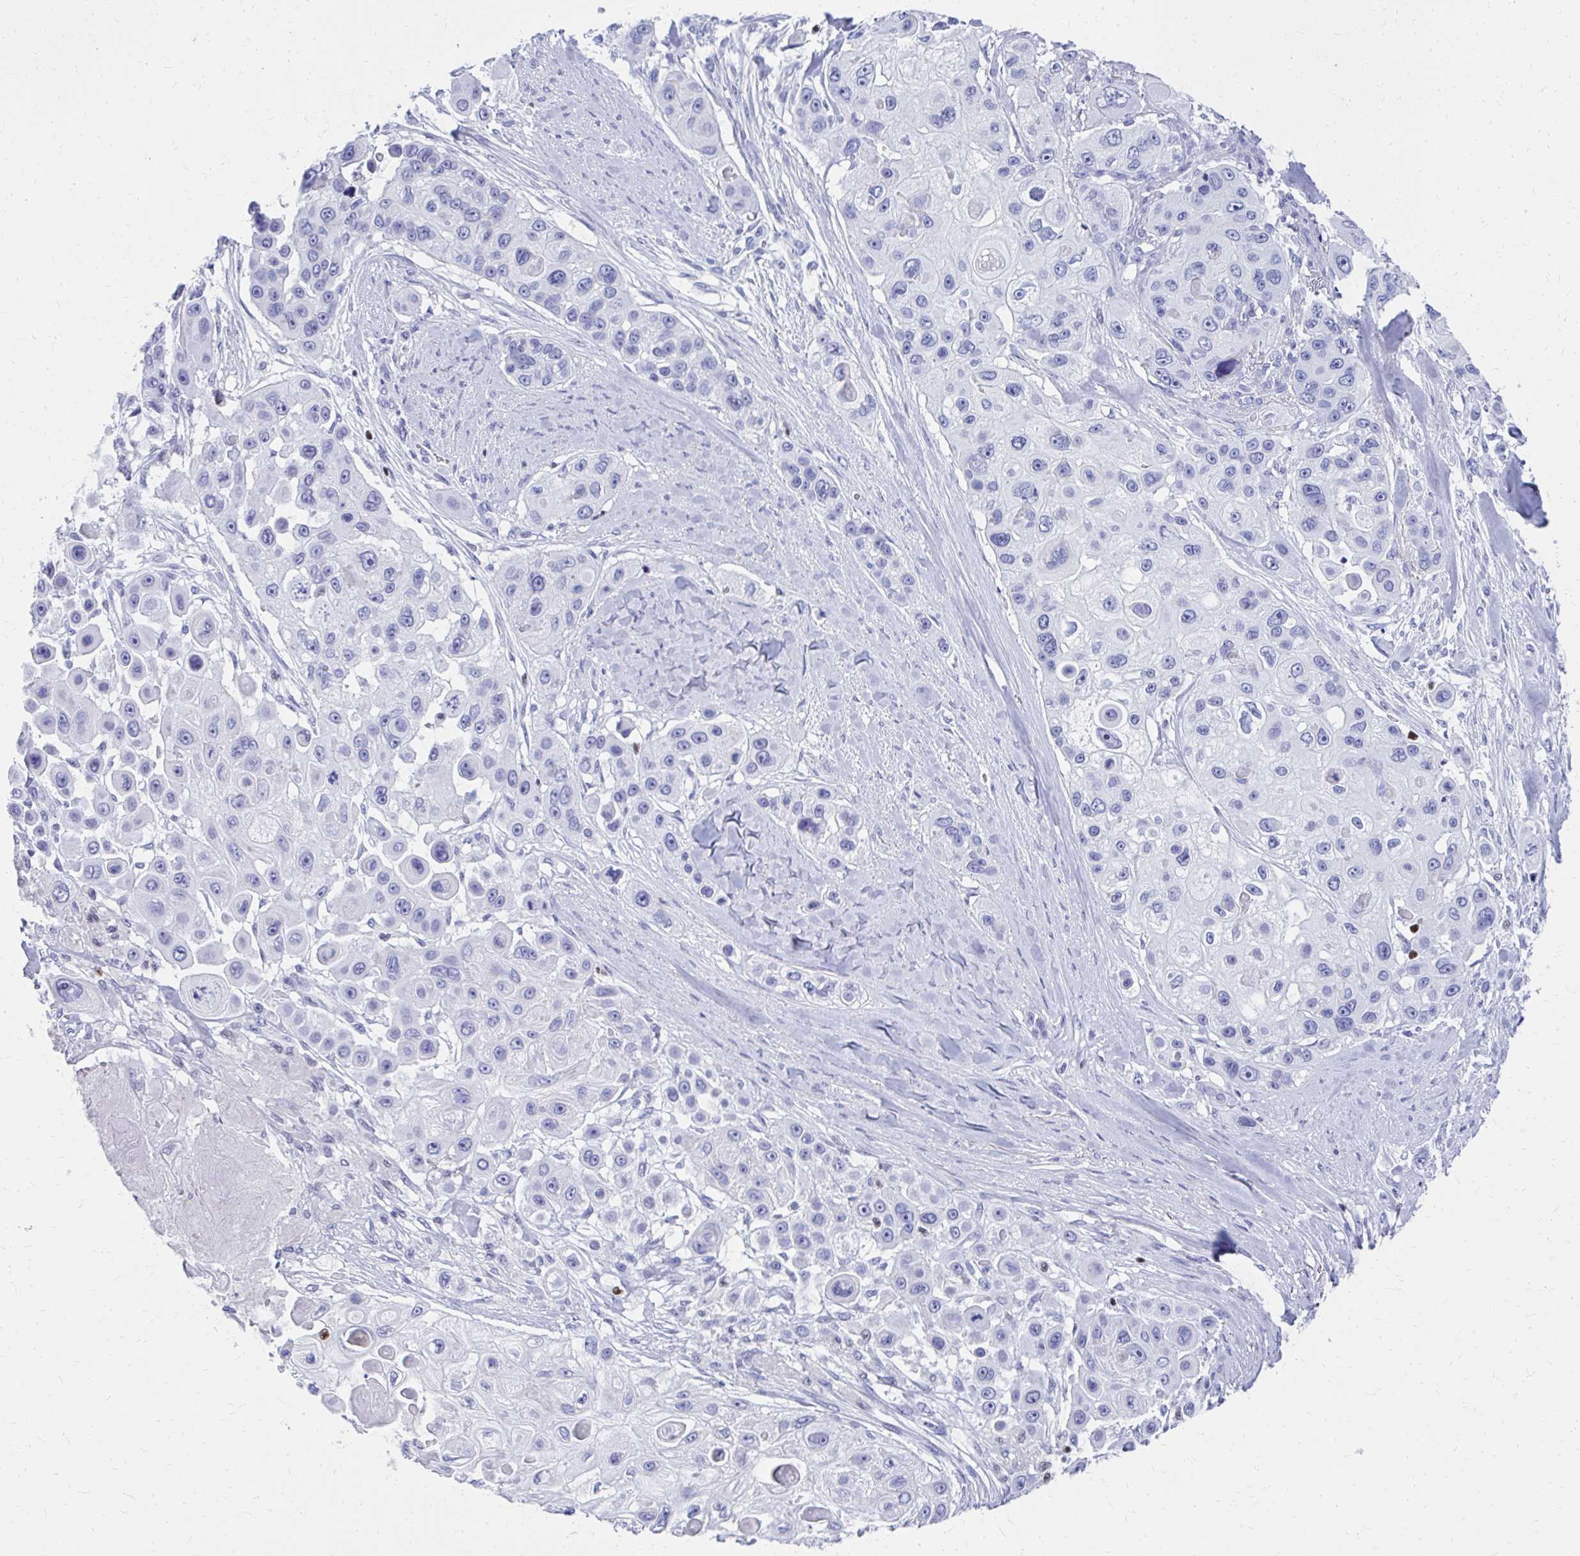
{"staining": {"intensity": "negative", "quantity": "none", "location": "none"}, "tissue": "skin cancer", "cell_type": "Tumor cells", "image_type": "cancer", "snomed": [{"axis": "morphology", "description": "Squamous cell carcinoma, NOS"}, {"axis": "topography", "description": "Skin"}], "caption": "The immunohistochemistry image has no significant expression in tumor cells of skin cancer tissue.", "gene": "RUNX3", "patient": {"sex": "male", "age": 67}}